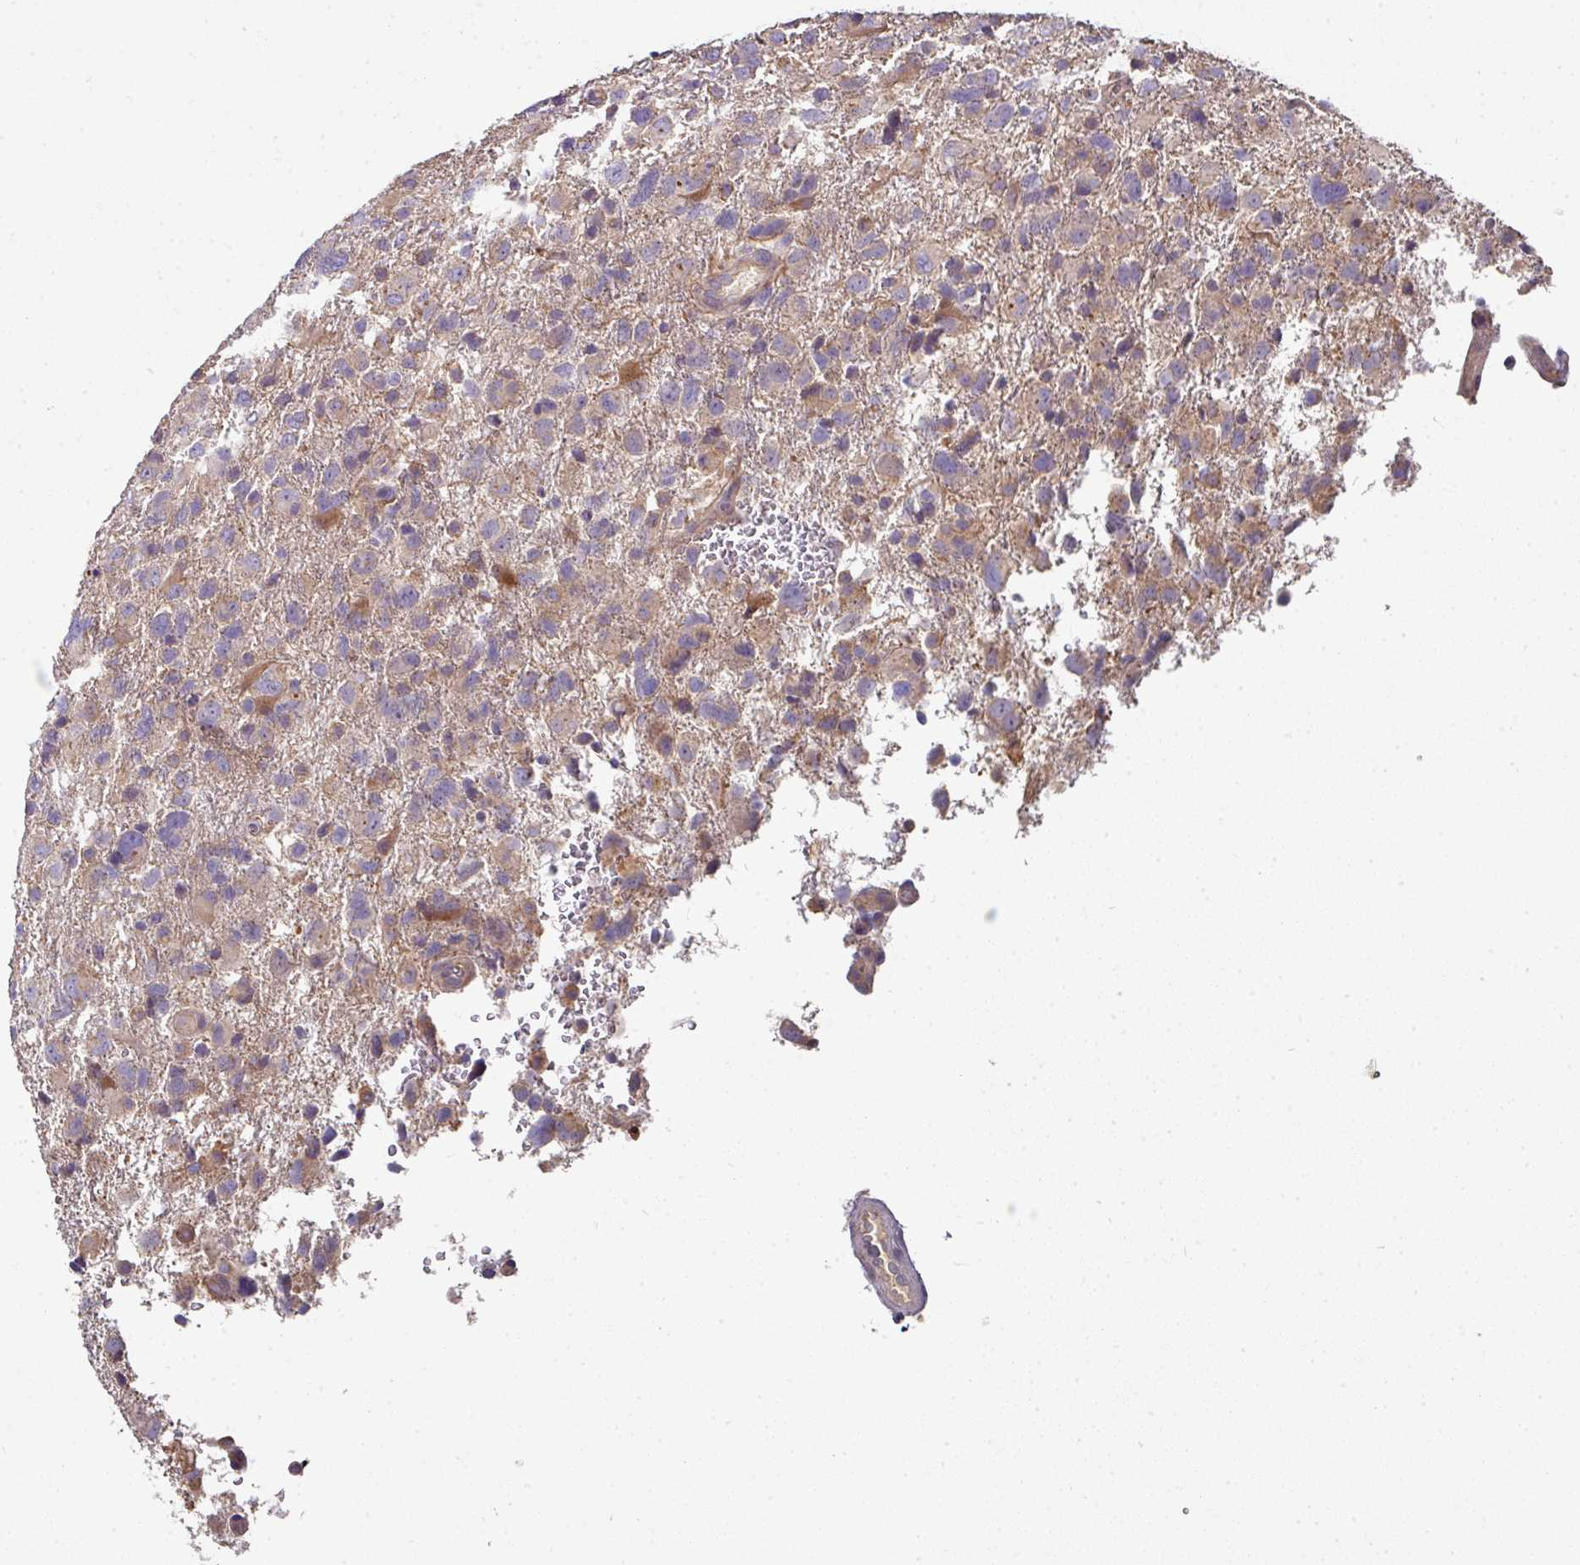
{"staining": {"intensity": "weak", "quantity": "<25%", "location": "cytoplasmic/membranous"}, "tissue": "glioma", "cell_type": "Tumor cells", "image_type": "cancer", "snomed": [{"axis": "morphology", "description": "Glioma, malignant, High grade"}, {"axis": "topography", "description": "Brain"}], "caption": "The photomicrograph exhibits no staining of tumor cells in malignant glioma (high-grade). Brightfield microscopy of immunohistochemistry stained with DAB (3,3'-diaminobenzidine) (brown) and hematoxylin (blue), captured at high magnification.", "gene": "C4orf48", "patient": {"sex": "male", "age": 61}}